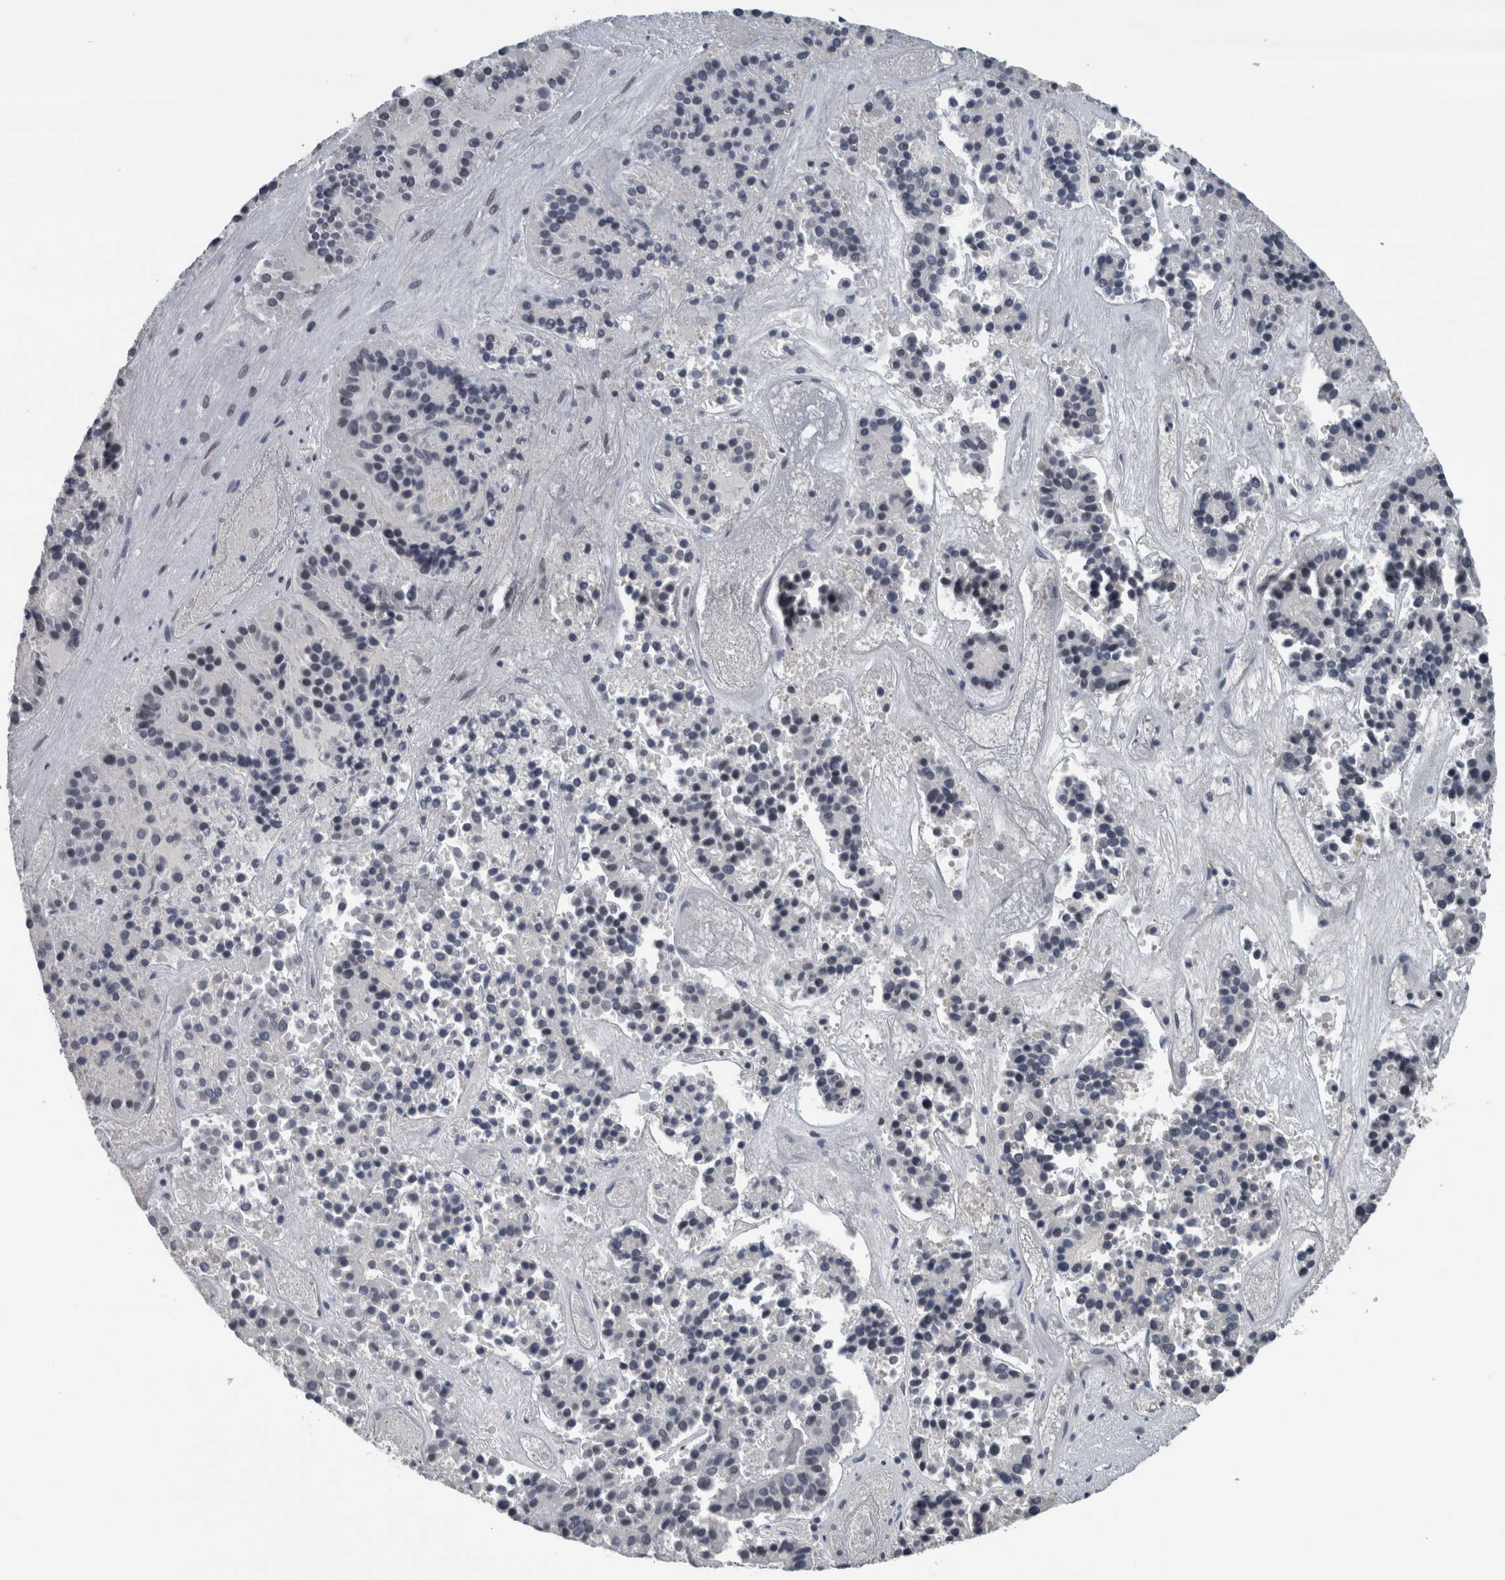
{"staining": {"intensity": "negative", "quantity": "none", "location": "none"}, "tissue": "pancreatic cancer", "cell_type": "Tumor cells", "image_type": "cancer", "snomed": [{"axis": "morphology", "description": "Adenocarcinoma, NOS"}, {"axis": "topography", "description": "Pancreas"}], "caption": "Pancreatic cancer (adenocarcinoma) stained for a protein using immunohistochemistry (IHC) exhibits no positivity tumor cells.", "gene": "ZBTB21", "patient": {"sex": "male", "age": 50}}